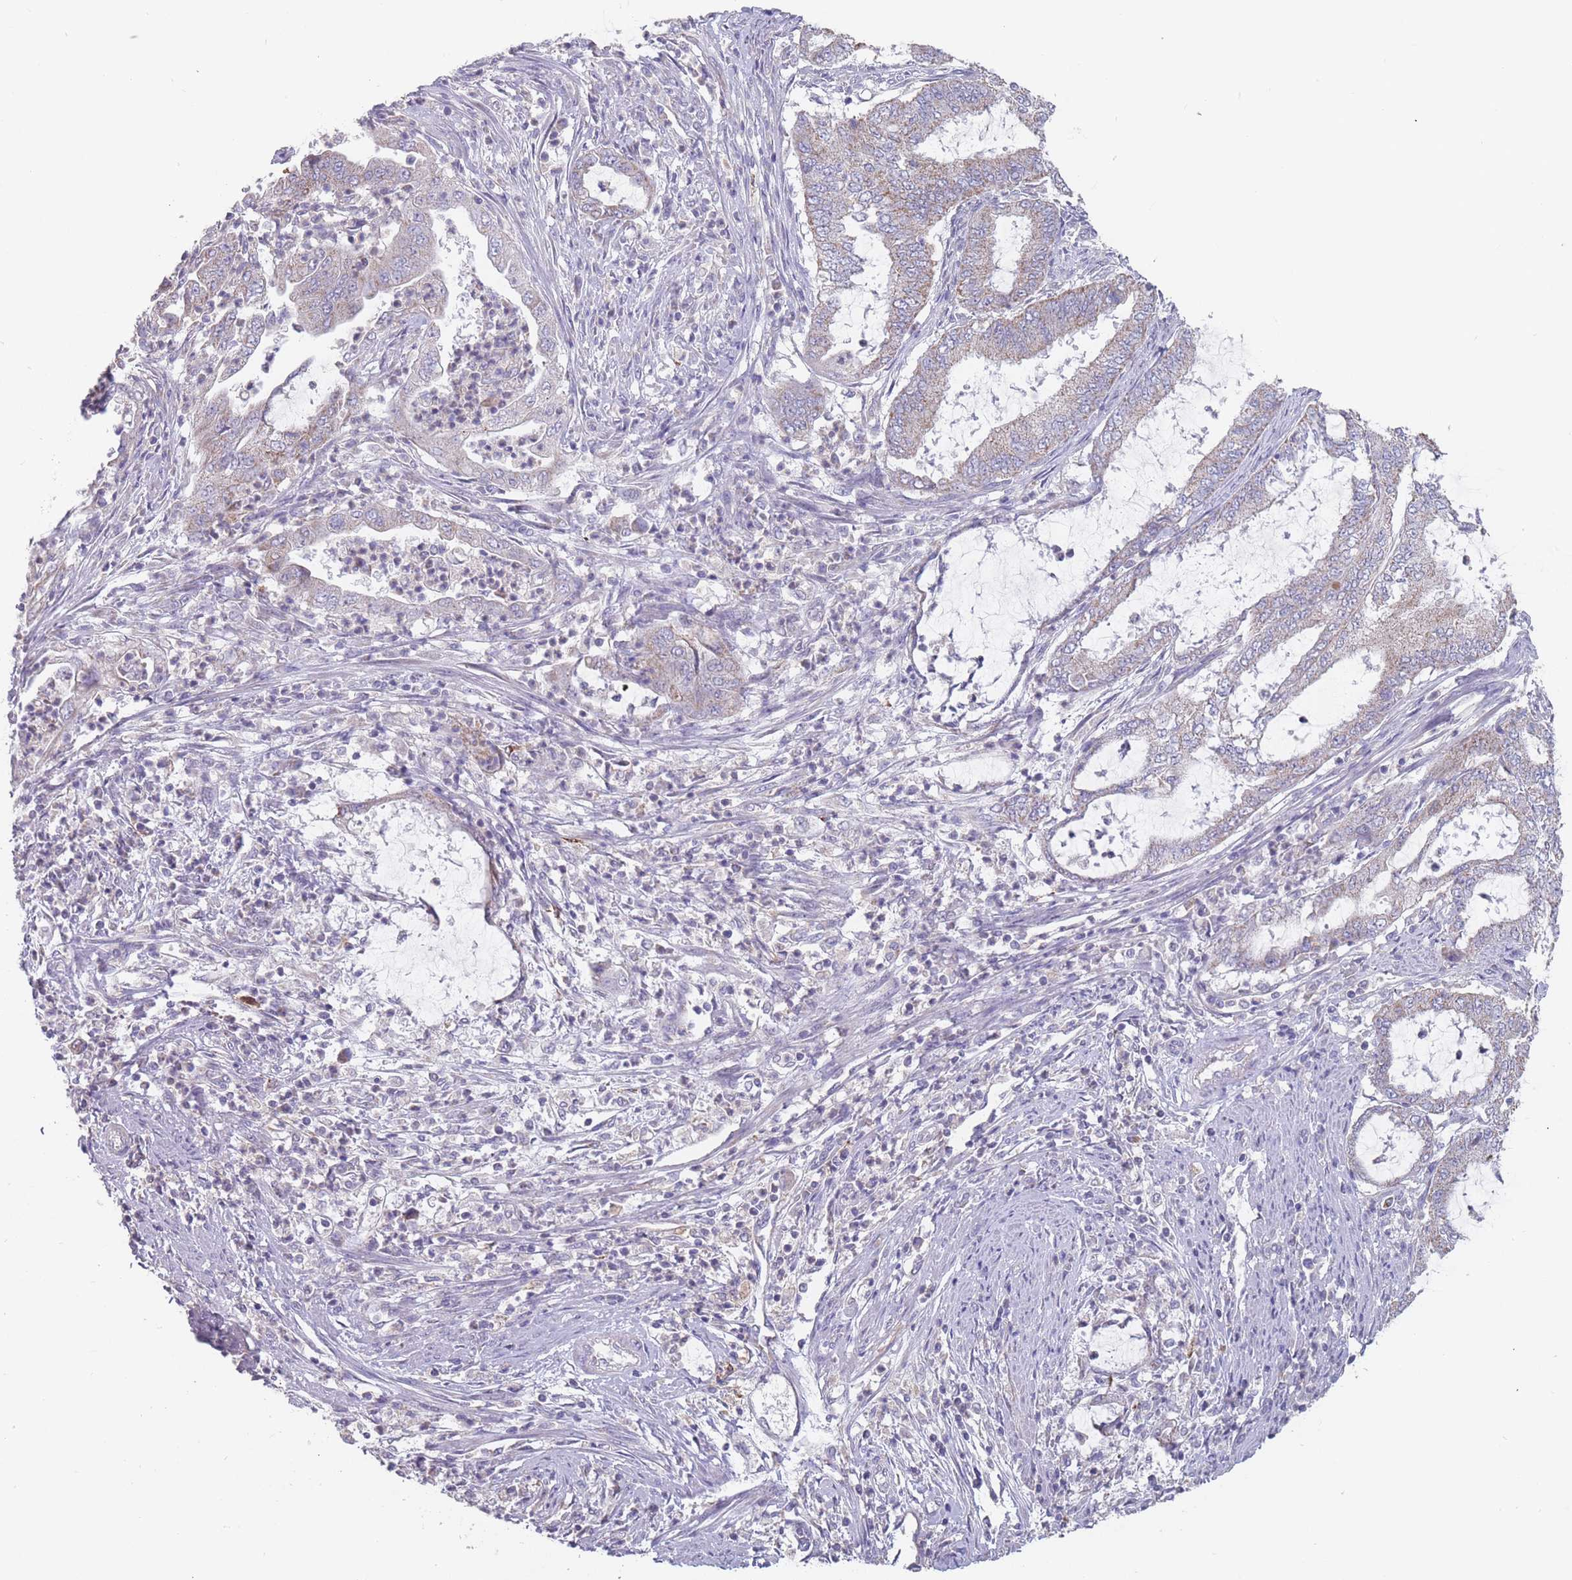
{"staining": {"intensity": "weak", "quantity": "25%-75%", "location": "cytoplasmic/membranous"}, "tissue": "endometrial cancer", "cell_type": "Tumor cells", "image_type": "cancer", "snomed": [{"axis": "morphology", "description": "Adenocarcinoma, NOS"}, {"axis": "topography", "description": "Endometrium"}], "caption": "Immunohistochemistry (IHC) (DAB) staining of human endometrial cancer exhibits weak cytoplasmic/membranous protein expression in approximately 25%-75% of tumor cells. The protein of interest is shown in brown color, while the nuclei are stained blue.", "gene": "PEX7", "patient": {"sex": "female", "age": 51}}